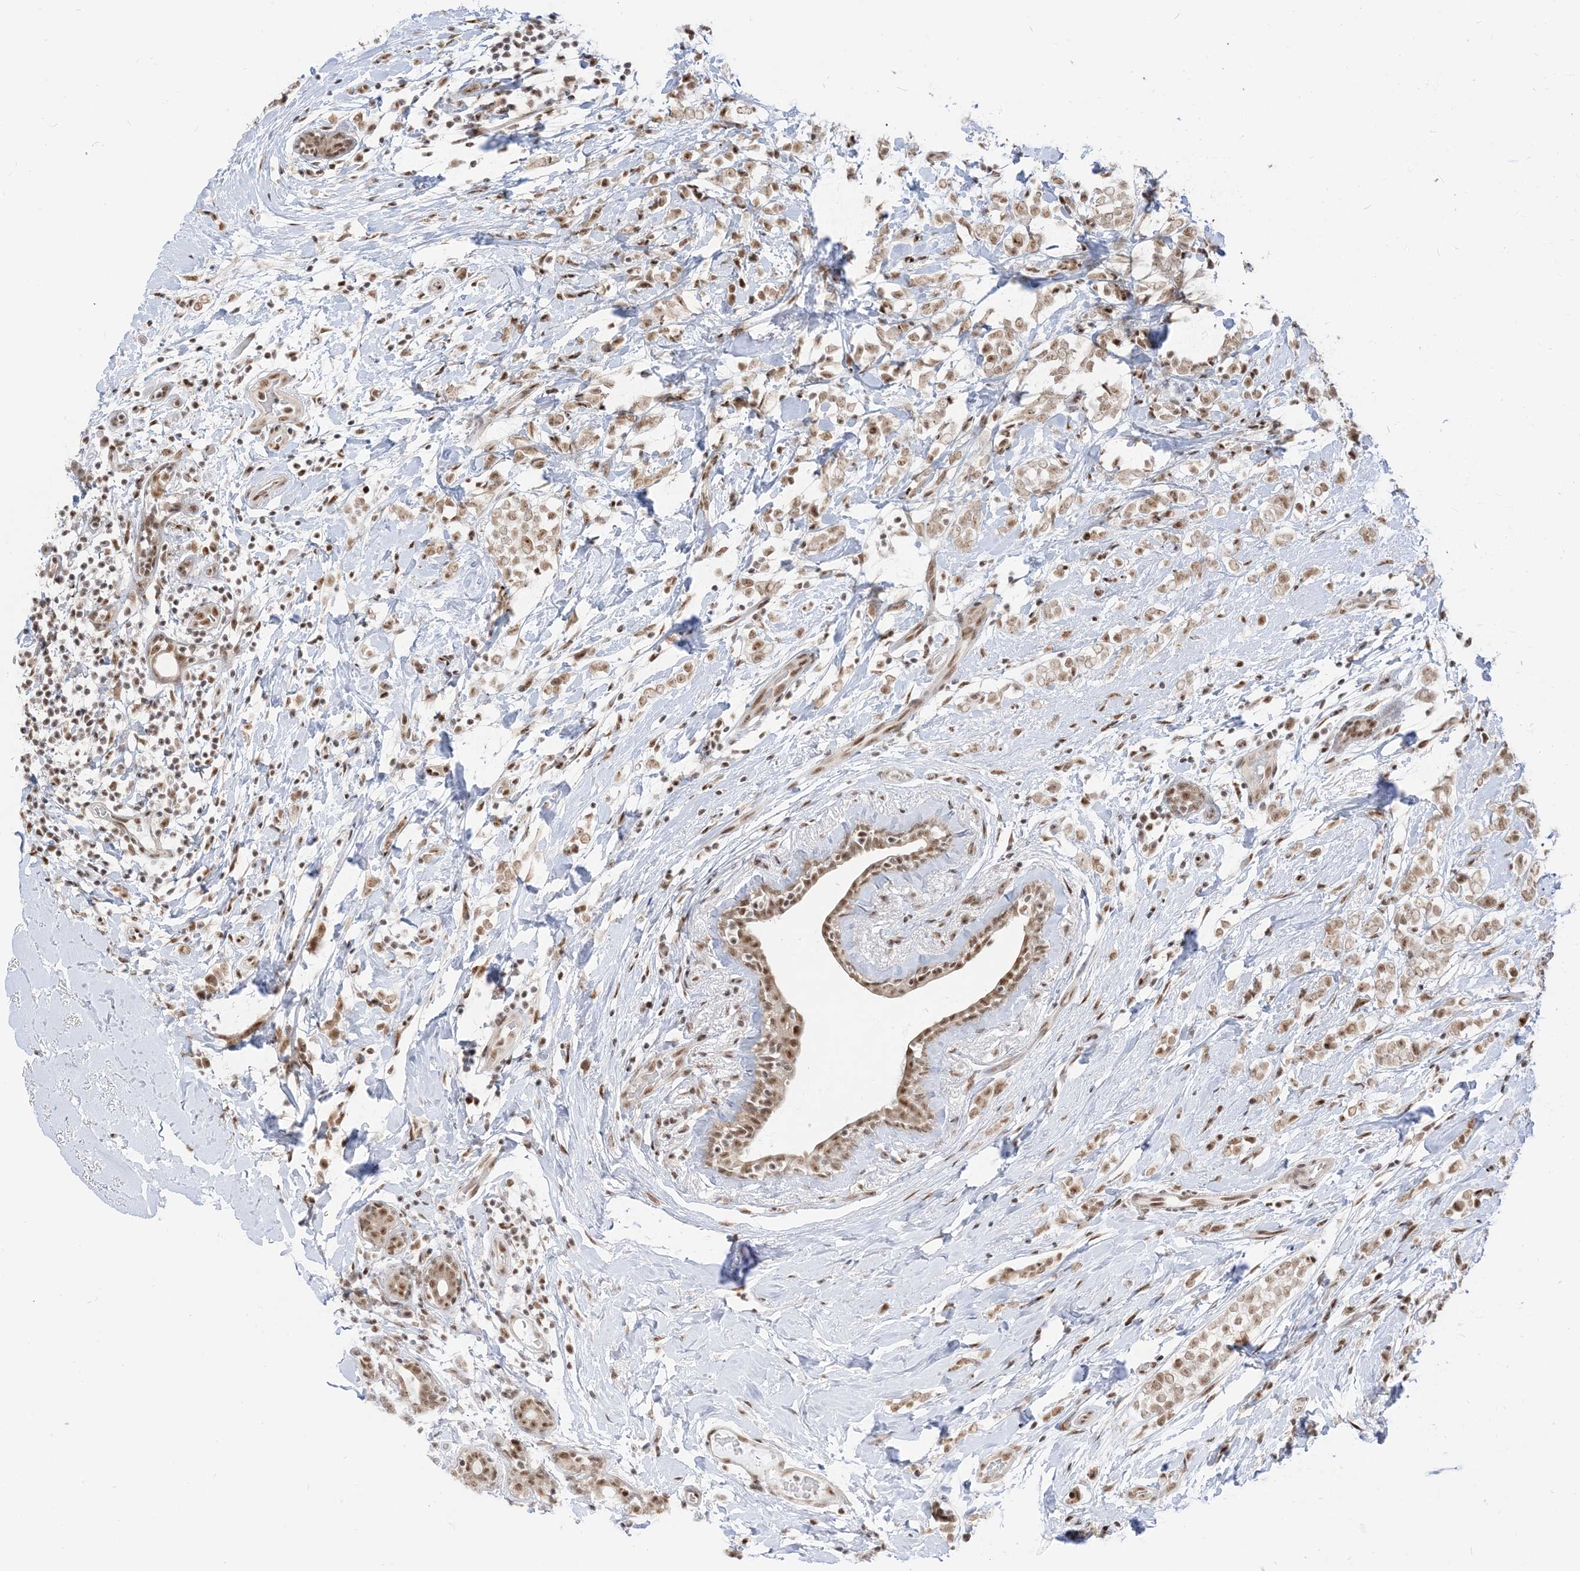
{"staining": {"intensity": "weak", "quantity": ">75%", "location": "nuclear"}, "tissue": "breast cancer", "cell_type": "Tumor cells", "image_type": "cancer", "snomed": [{"axis": "morphology", "description": "Normal tissue, NOS"}, {"axis": "morphology", "description": "Lobular carcinoma"}, {"axis": "topography", "description": "Breast"}], "caption": "DAB immunohistochemical staining of human breast cancer (lobular carcinoma) displays weak nuclear protein staining in about >75% of tumor cells.", "gene": "ARGLU1", "patient": {"sex": "female", "age": 47}}